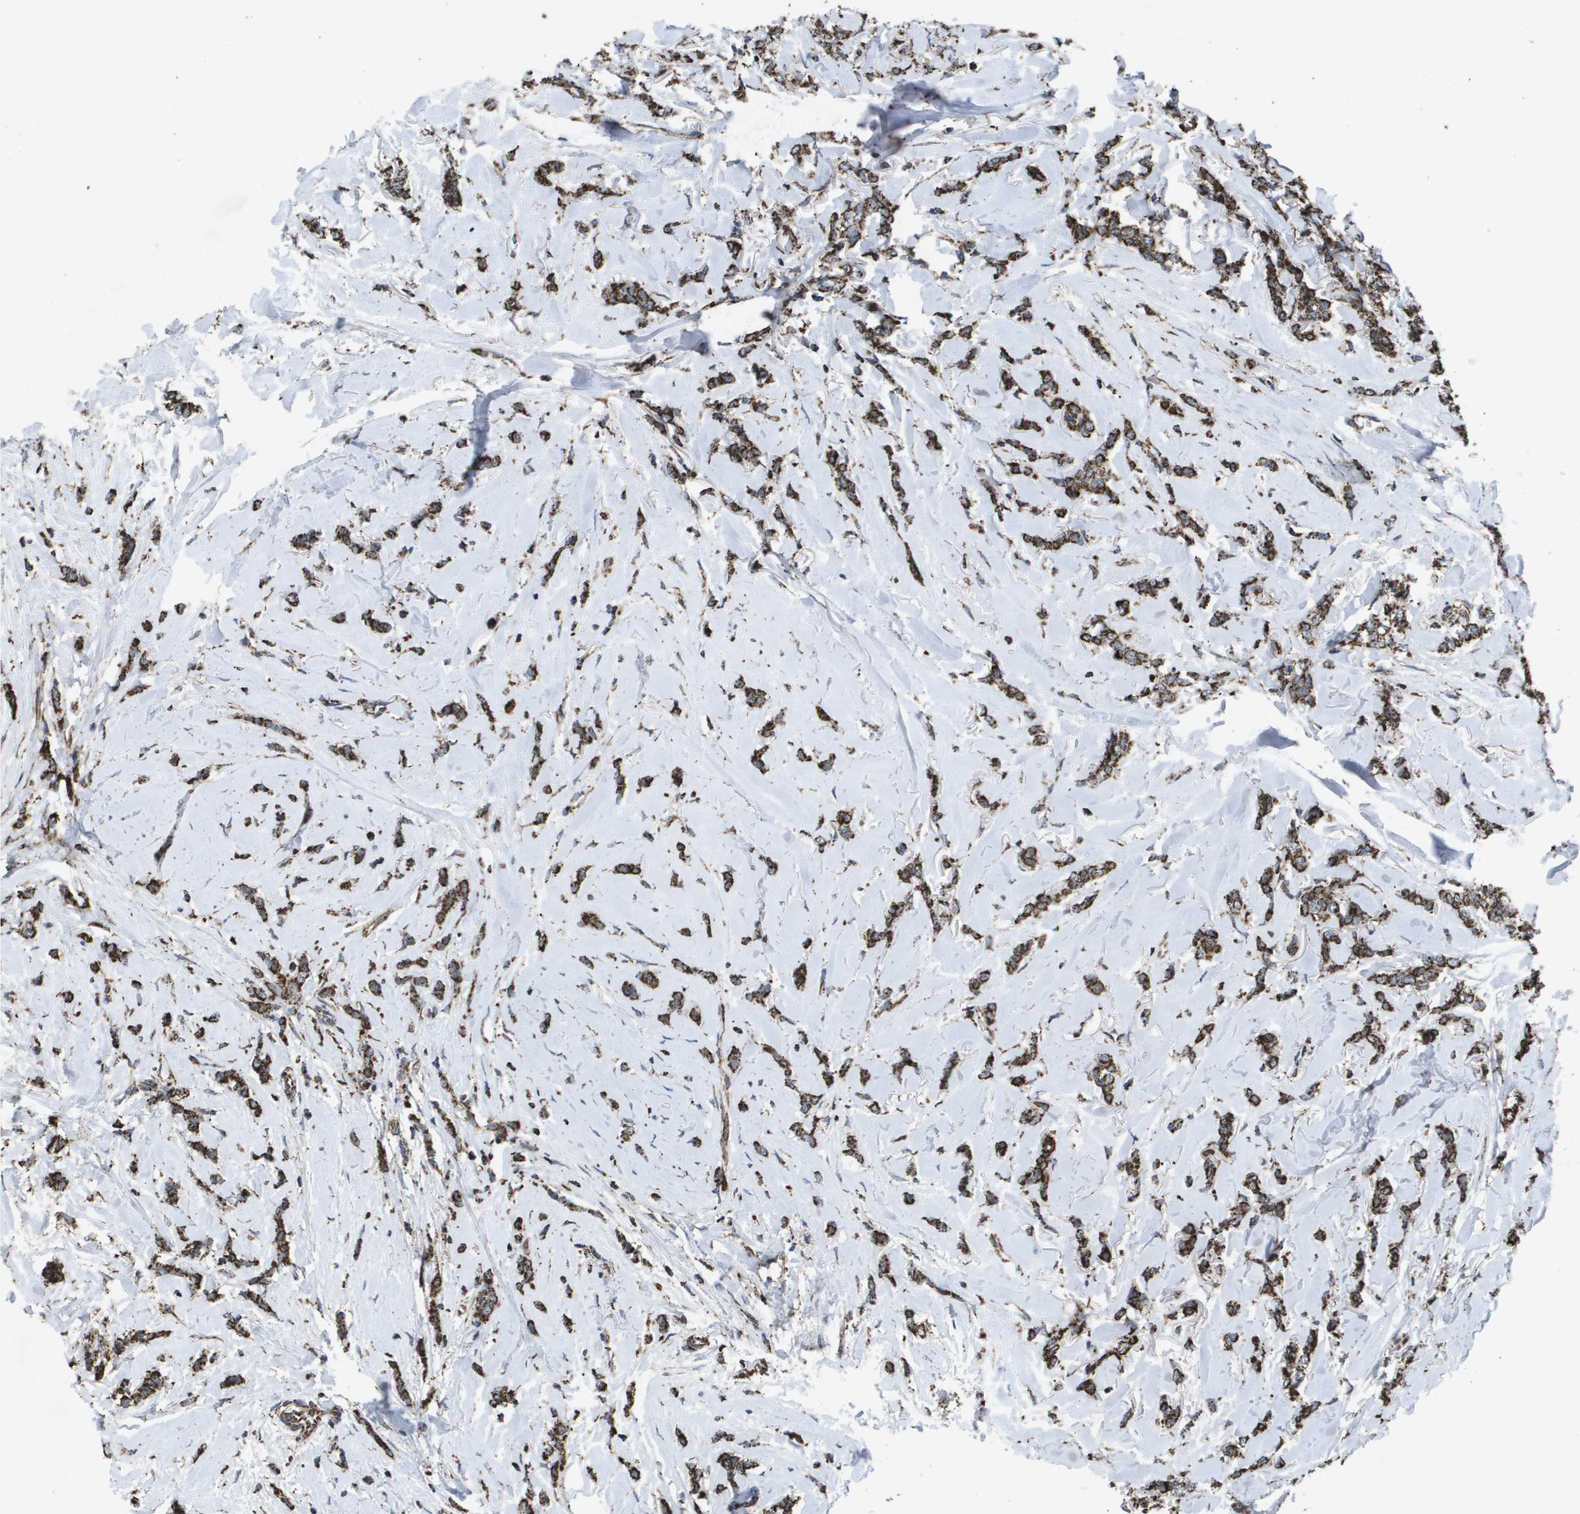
{"staining": {"intensity": "strong", "quantity": ">75%", "location": "cytoplasmic/membranous"}, "tissue": "breast cancer", "cell_type": "Tumor cells", "image_type": "cancer", "snomed": [{"axis": "morphology", "description": "Lobular carcinoma"}, {"axis": "topography", "description": "Skin"}, {"axis": "topography", "description": "Breast"}], "caption": "Immunohistochemical staining of breast cancer (lobular carcinoma) displays high levels of strong cytoplasmic/membranous protein positivity in about >75% of tumor cells. Using DAB (3,3'-diaminobenzidine) (brown) and hematoxylin (blue) stains, captured at high magnification using brightfield microscopy.", "gene": "HSPE1", "patient": {"sex": "female", "age": 46}}